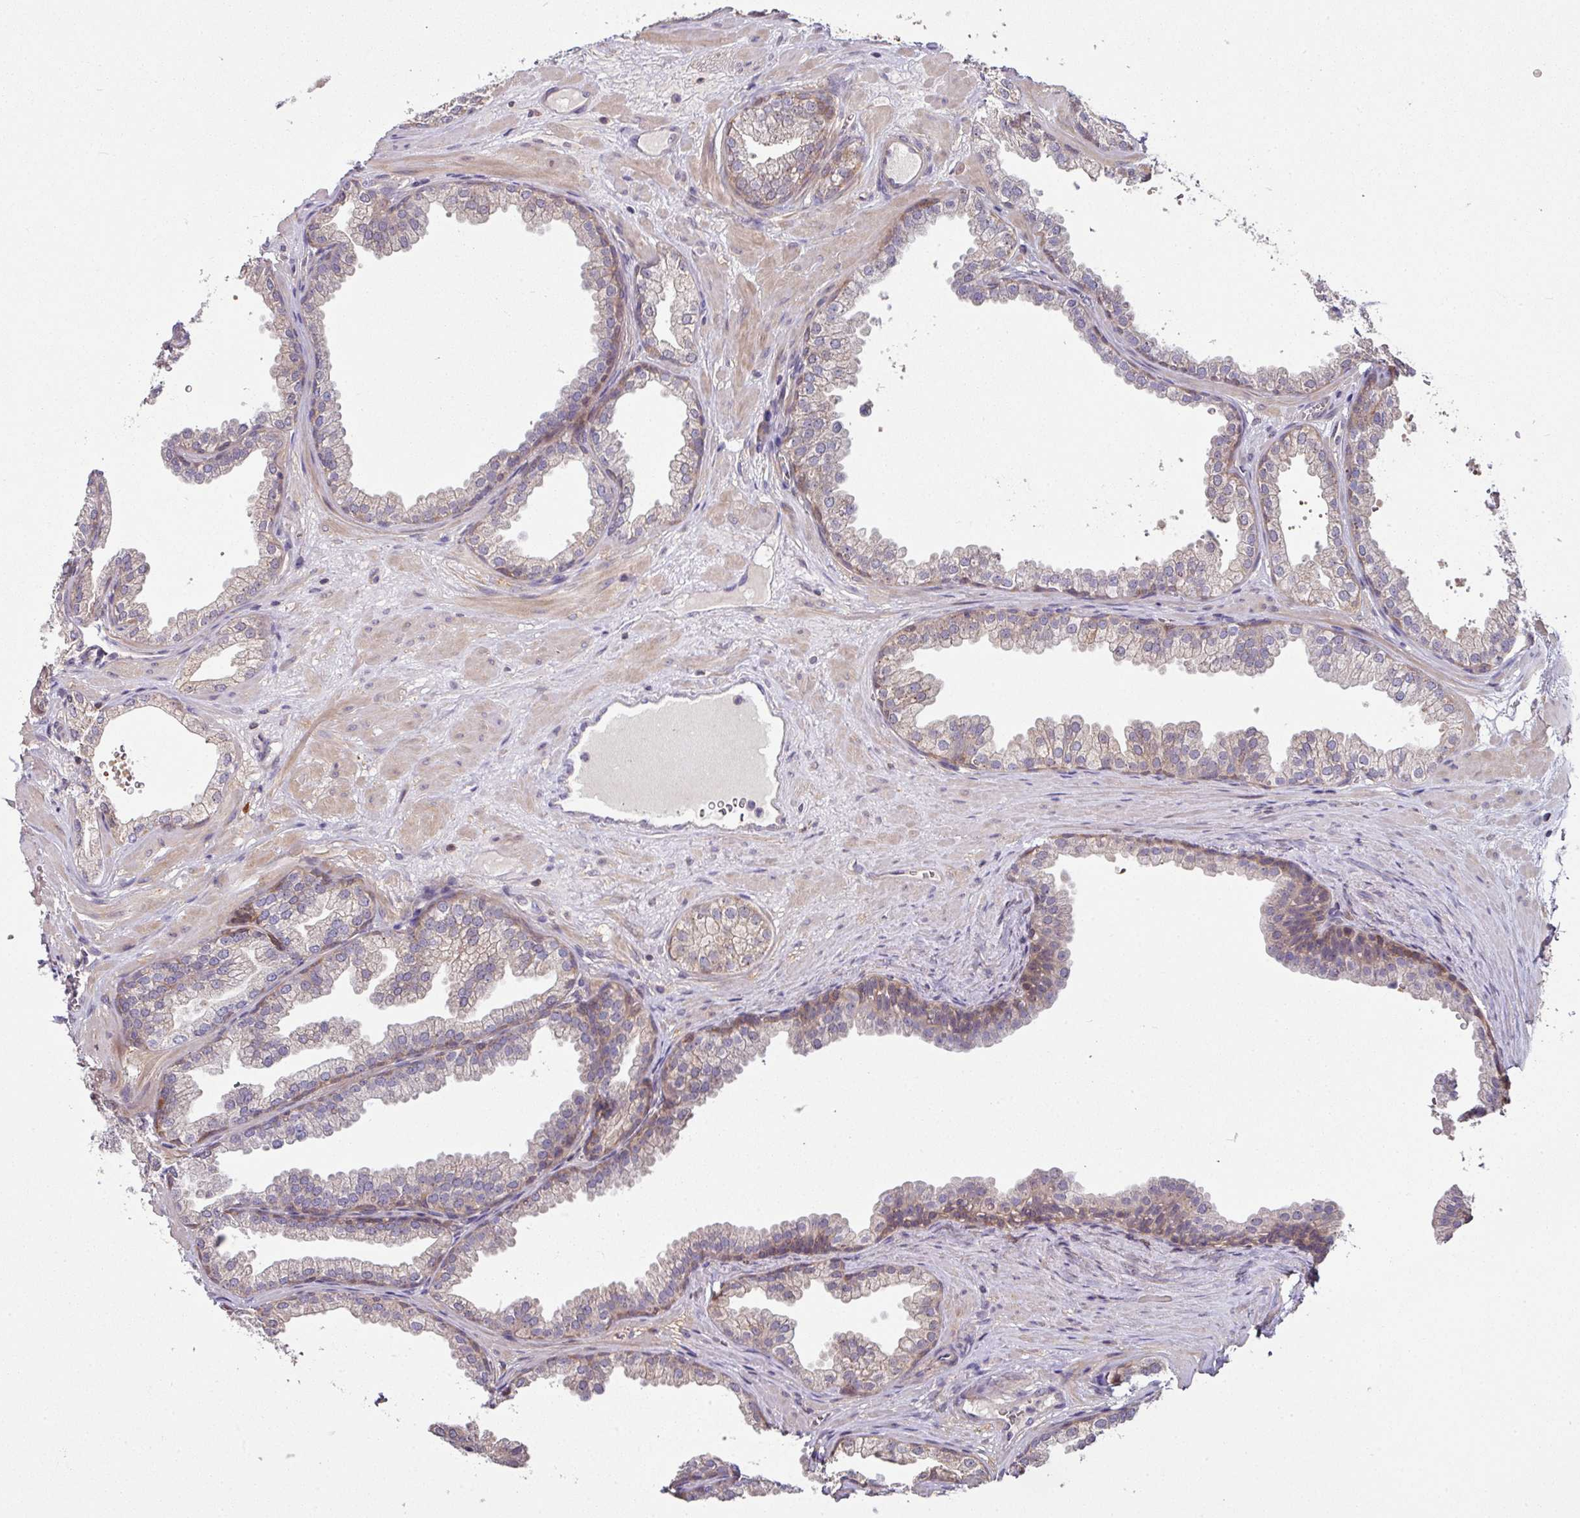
{"staining": {"intensity": "weak", "quantity": "25%-75%", "location": "cytoplasmic/membranous"}, "tissue": "prostate", "cell_type": "Glandular cells", "image_type": "normal", "snomed": [{"axis": "morphology", "description": "Normal tissue, NOS"}, {"axis": "topography", "description": "Prostate"}], "caption": "Immunohistochemistry micrograph of benign human prostate stained for a protein (brown), which reveals low levels of weak cytoplasmic/membranous expression in about 25%-75% of glandular cells.", "gene": "SLAMF6", "patient": {"sex": "male", "age": 37}}